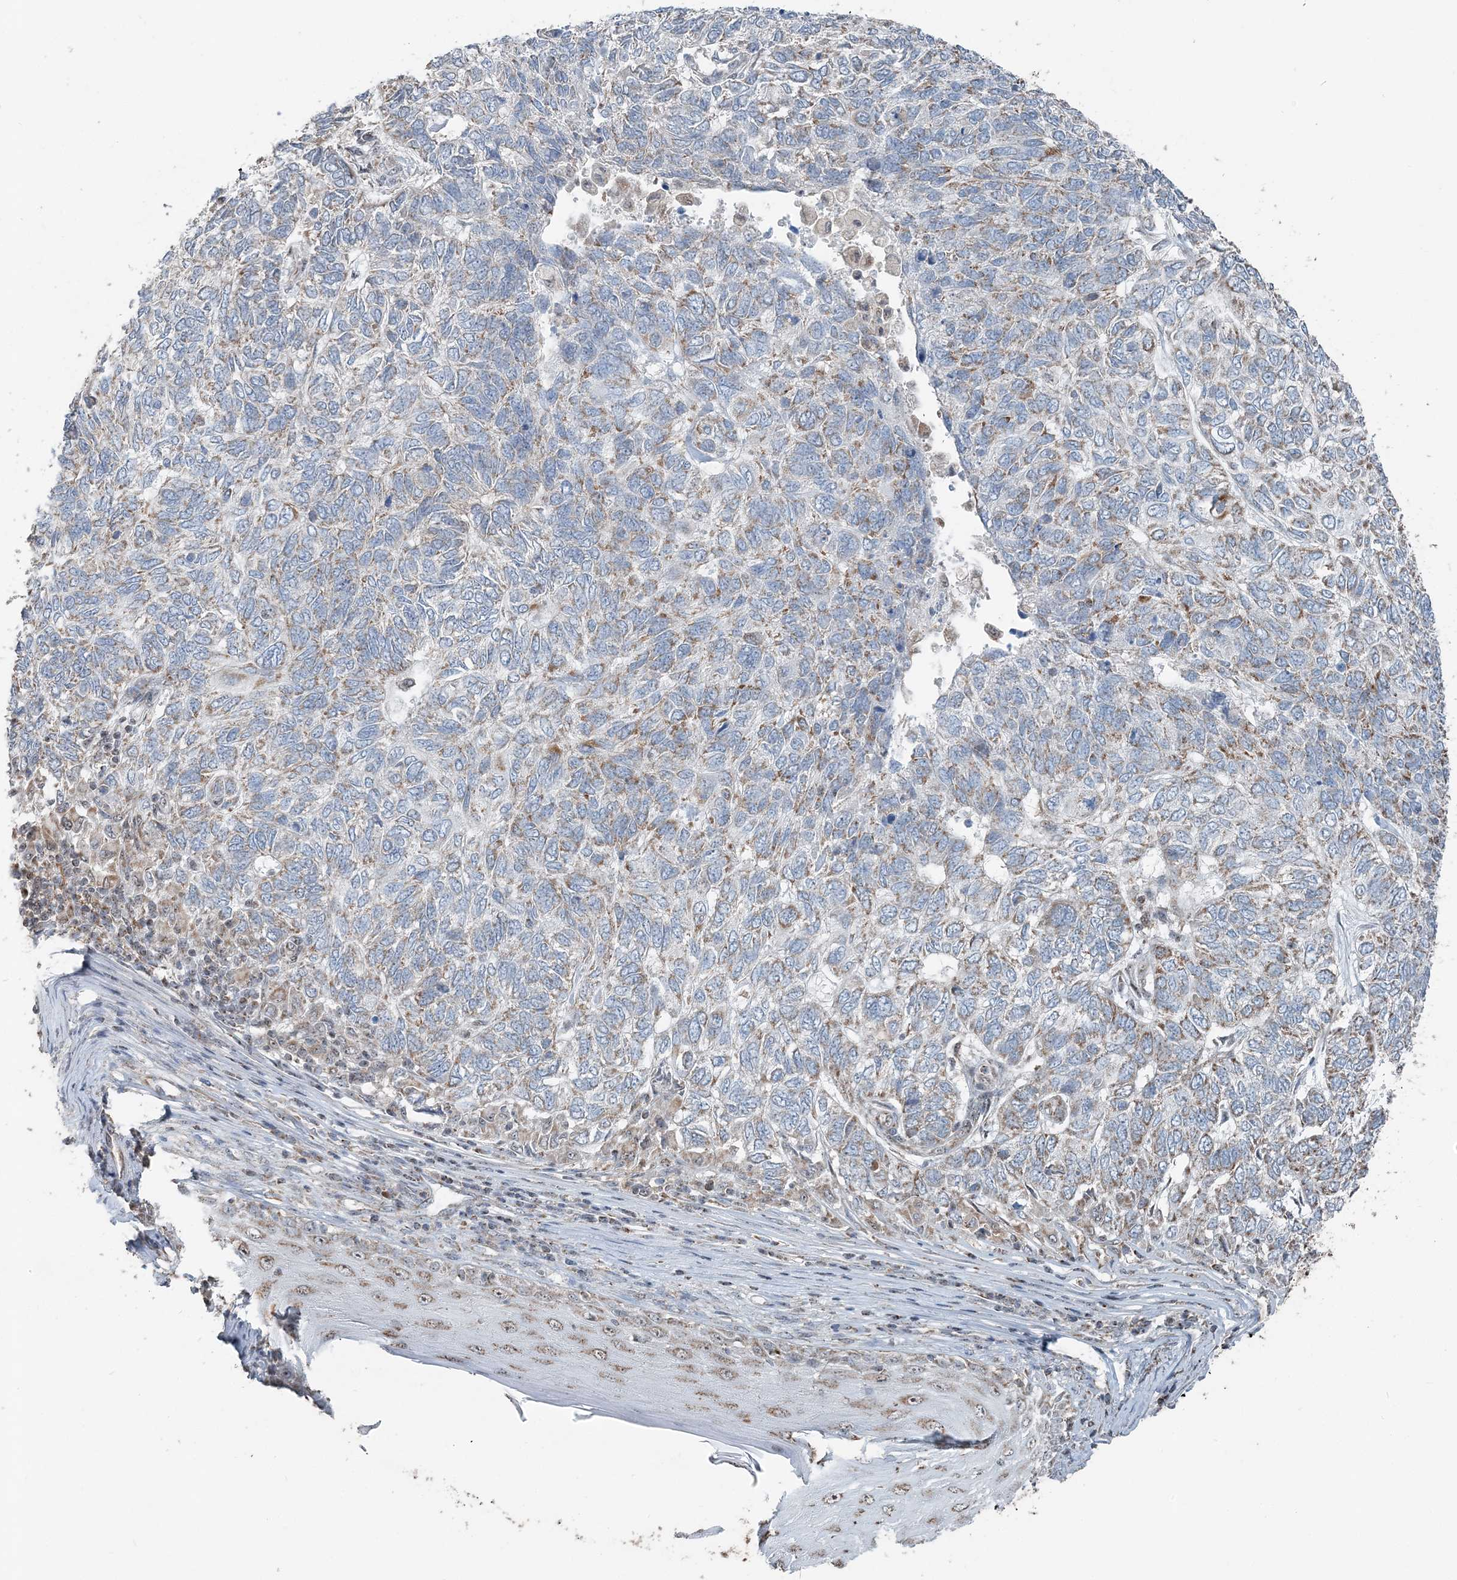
{"staining": {"intensity": "moderate", "quantity": "25%-75%", "location": "cytoplasmic/membranous"}, "tissue": "skin cancer", "cell_type": "Tumor cells", "image_type": "cancer", "snomed": [{"axis": "morphology", "description": "Basal cell carcinoma"}, {"axis": "topography", "description": "Skin"}], "caption": "Human basal cell carcinoma (skin) stained for a protein (brown) shows moderate cytoplasmic/membranous positive expression in approximately 25%-75% of tumor cells.", "gene": "SUCLG1", "patient": {"sex": "female", "age": 65}}